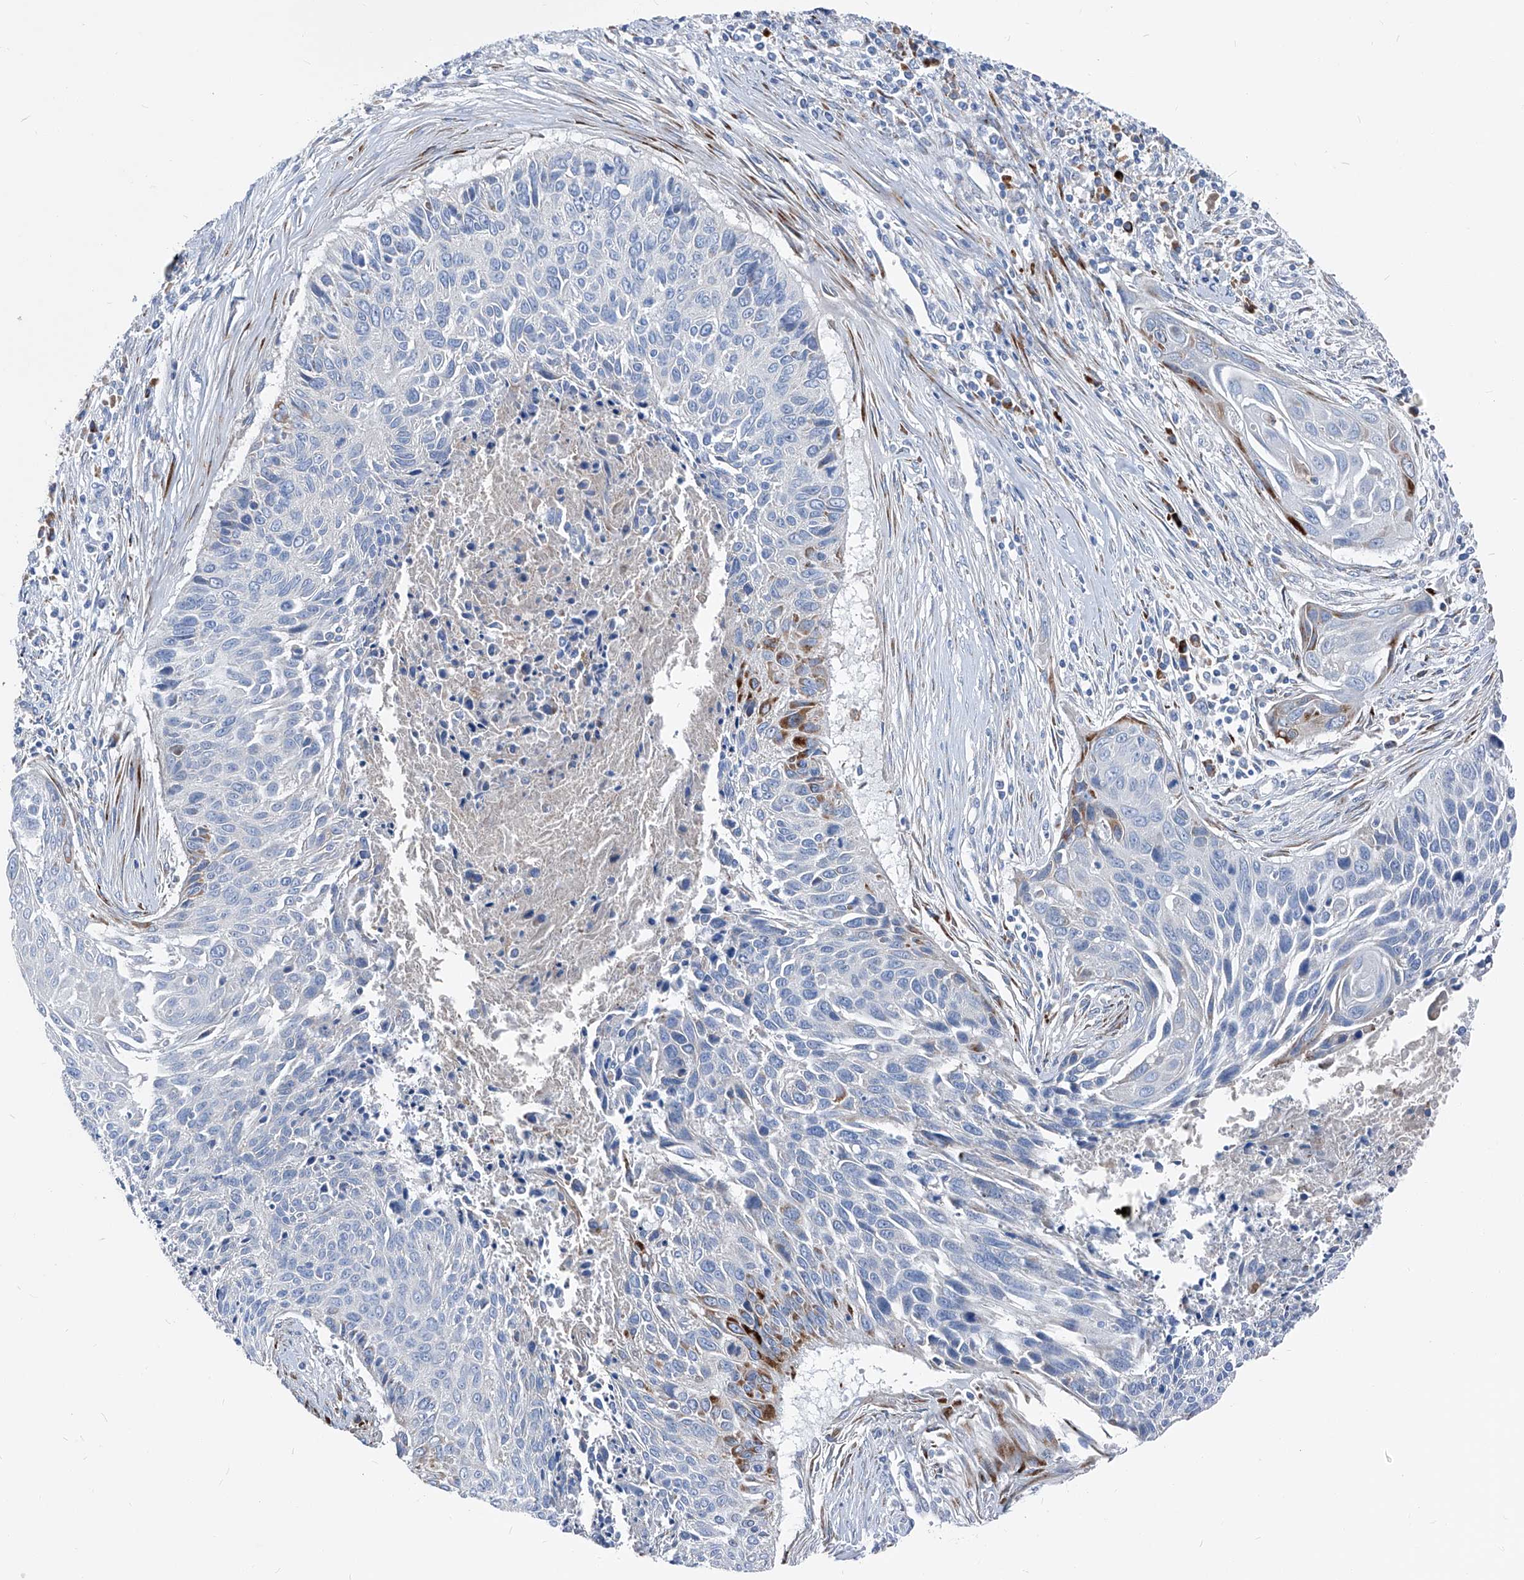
{"staining": {"intensity": "negative", "quantity": "none", "location": "none"}, "tissue": "cervical cancer", "cell_type": "Tumor cells", "image_type": "cancer", "snomed": [{"axis": "morphology", "description": "Squamous cell carcinoma, NOS"}, {"axis": "topography", "description": "Cervix"}], "caption": "Squamous cell carcinoma (cervical) stained for a protein using IHC shows no expression tumor cells.", "gene": "IFI27", "patient": {"sex": "female", "age": 55}}